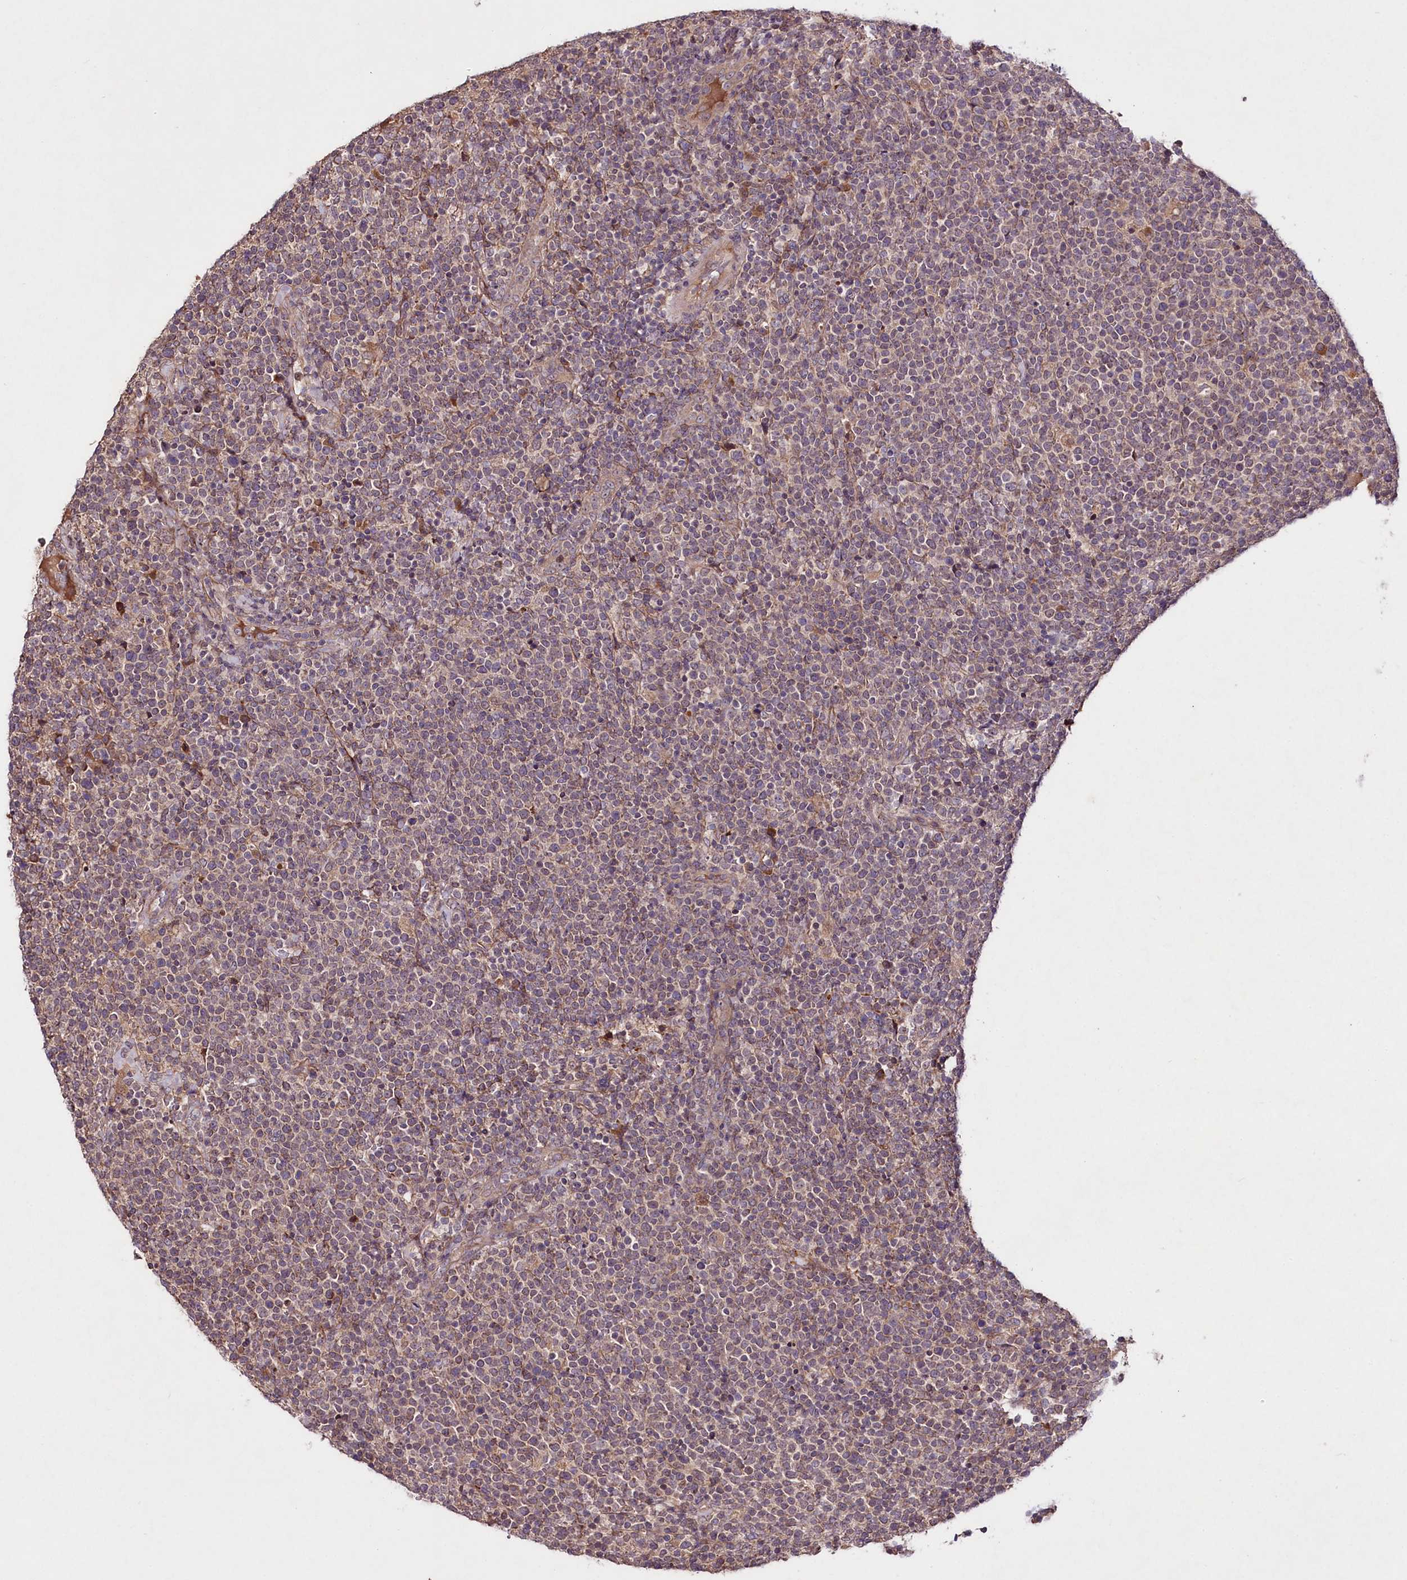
{"staining": {"intensity": "weak", "quantity": "<25%", "location": "cytoplasmic/membranous"}, "tissue": "lymphoma", "cell_type": "Tumor cells", "image_type": "cancer", "snomed": [{"axis": "morphology", "description": "Malignant lymphoma, non-Hodgkin's type, High grade"}, {"axis": "topography", "description": "Lymph node"}], "caption": "Tumor cells are negative for brown protein staining in malignant lymphoma, non-Hodgkin's type (high-grade).", "gene": "TNPO3", "patient": {"sex": "male", "age": 61}}